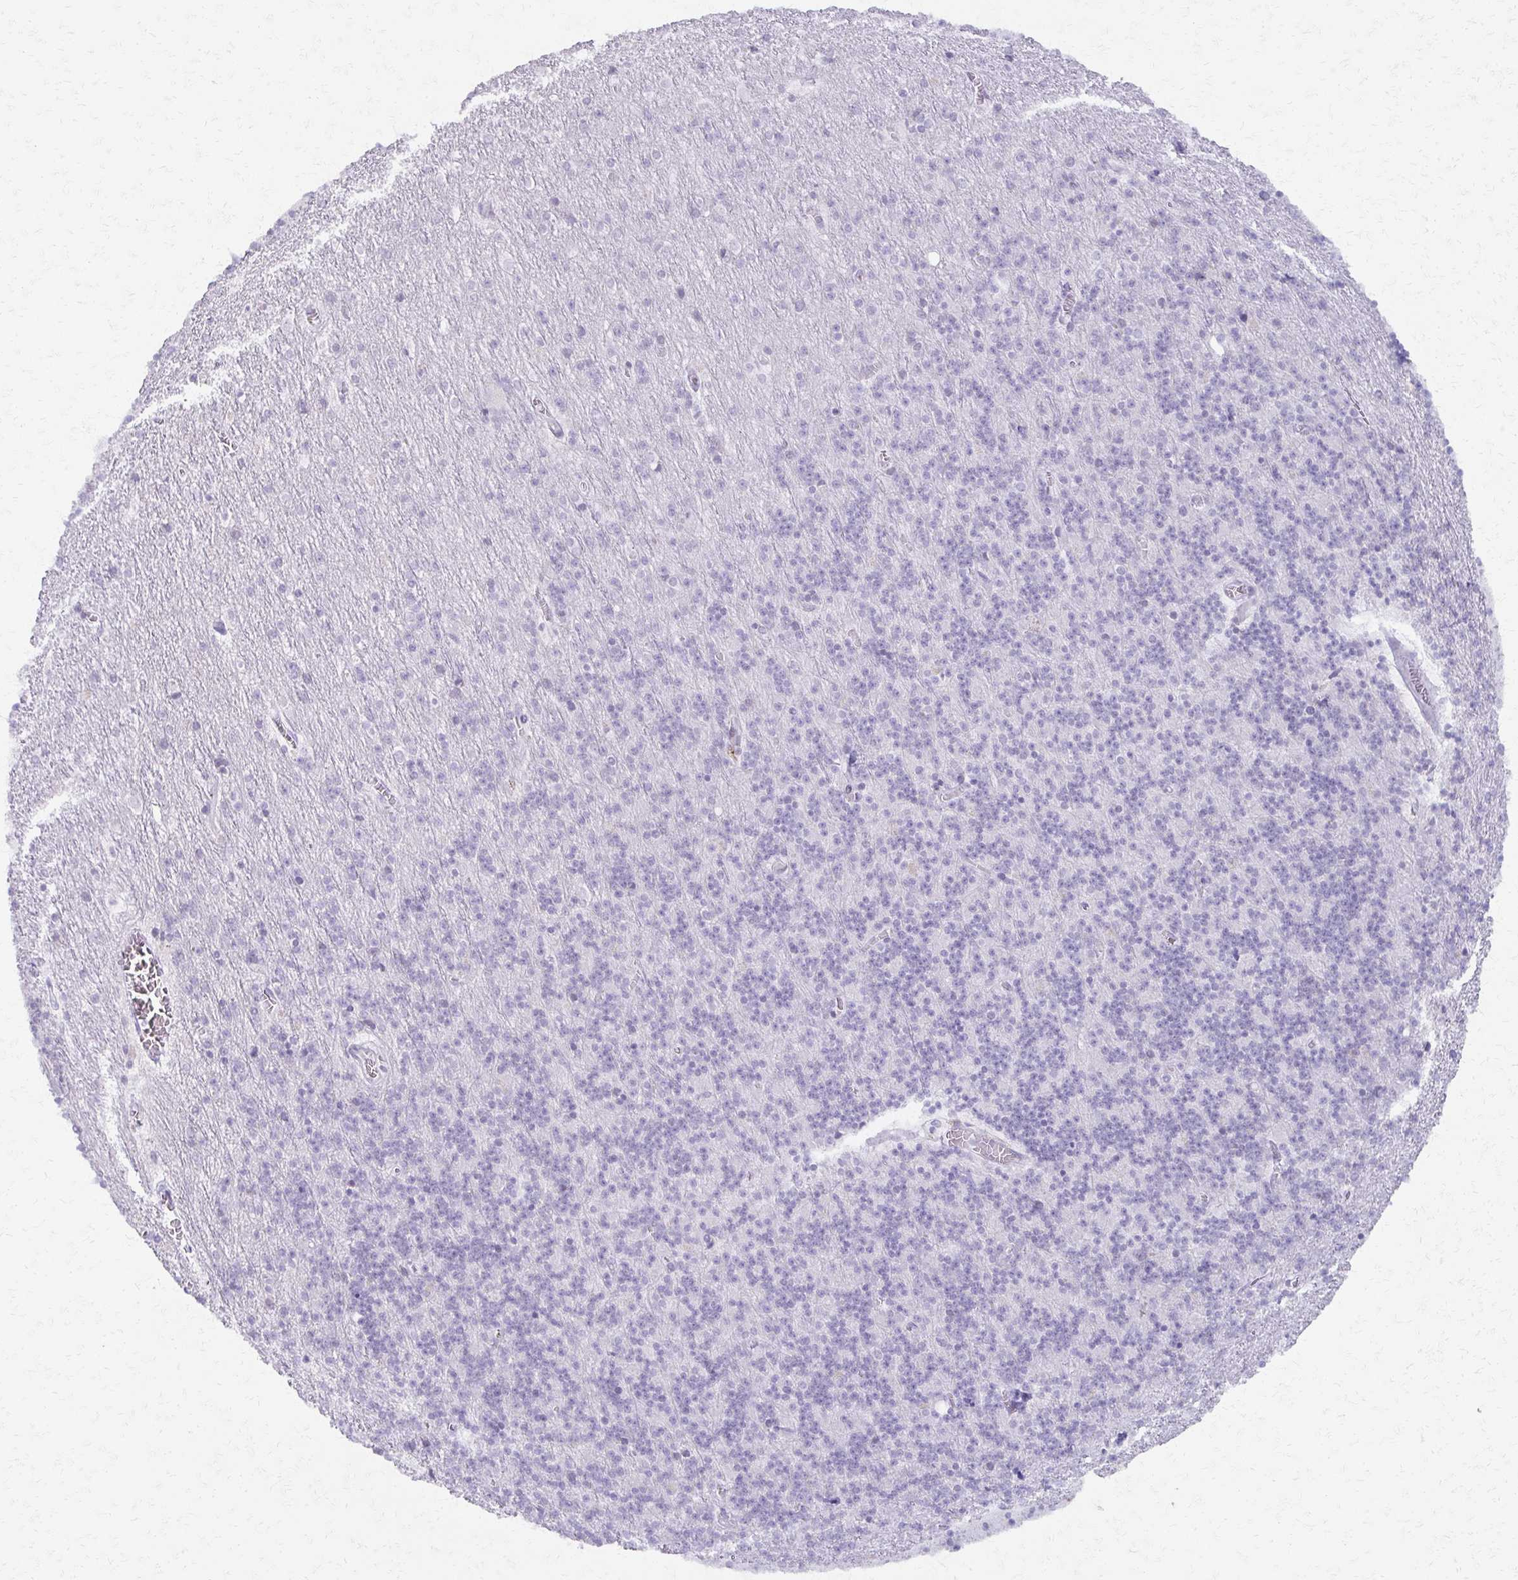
{"staining": {"intensity": "negative", "quantity": "none", "location": "none"}, "tissue": "cerebellum", "cell_type": "Cells in granular layer", "image_type": "normal", "snomed": [{"axis": "morphology", "description": "Normal tissue, NOS"}, {"axis": "topography", "description": "Cerebellum"}], "caption": "Cells in granular layer are negative for protein expression in unremarkable human cerebellum. (DAB immunohistochemistry, high magnification).", "gene": "MORC4", "patient": {"sex": "male", "age": 70}}